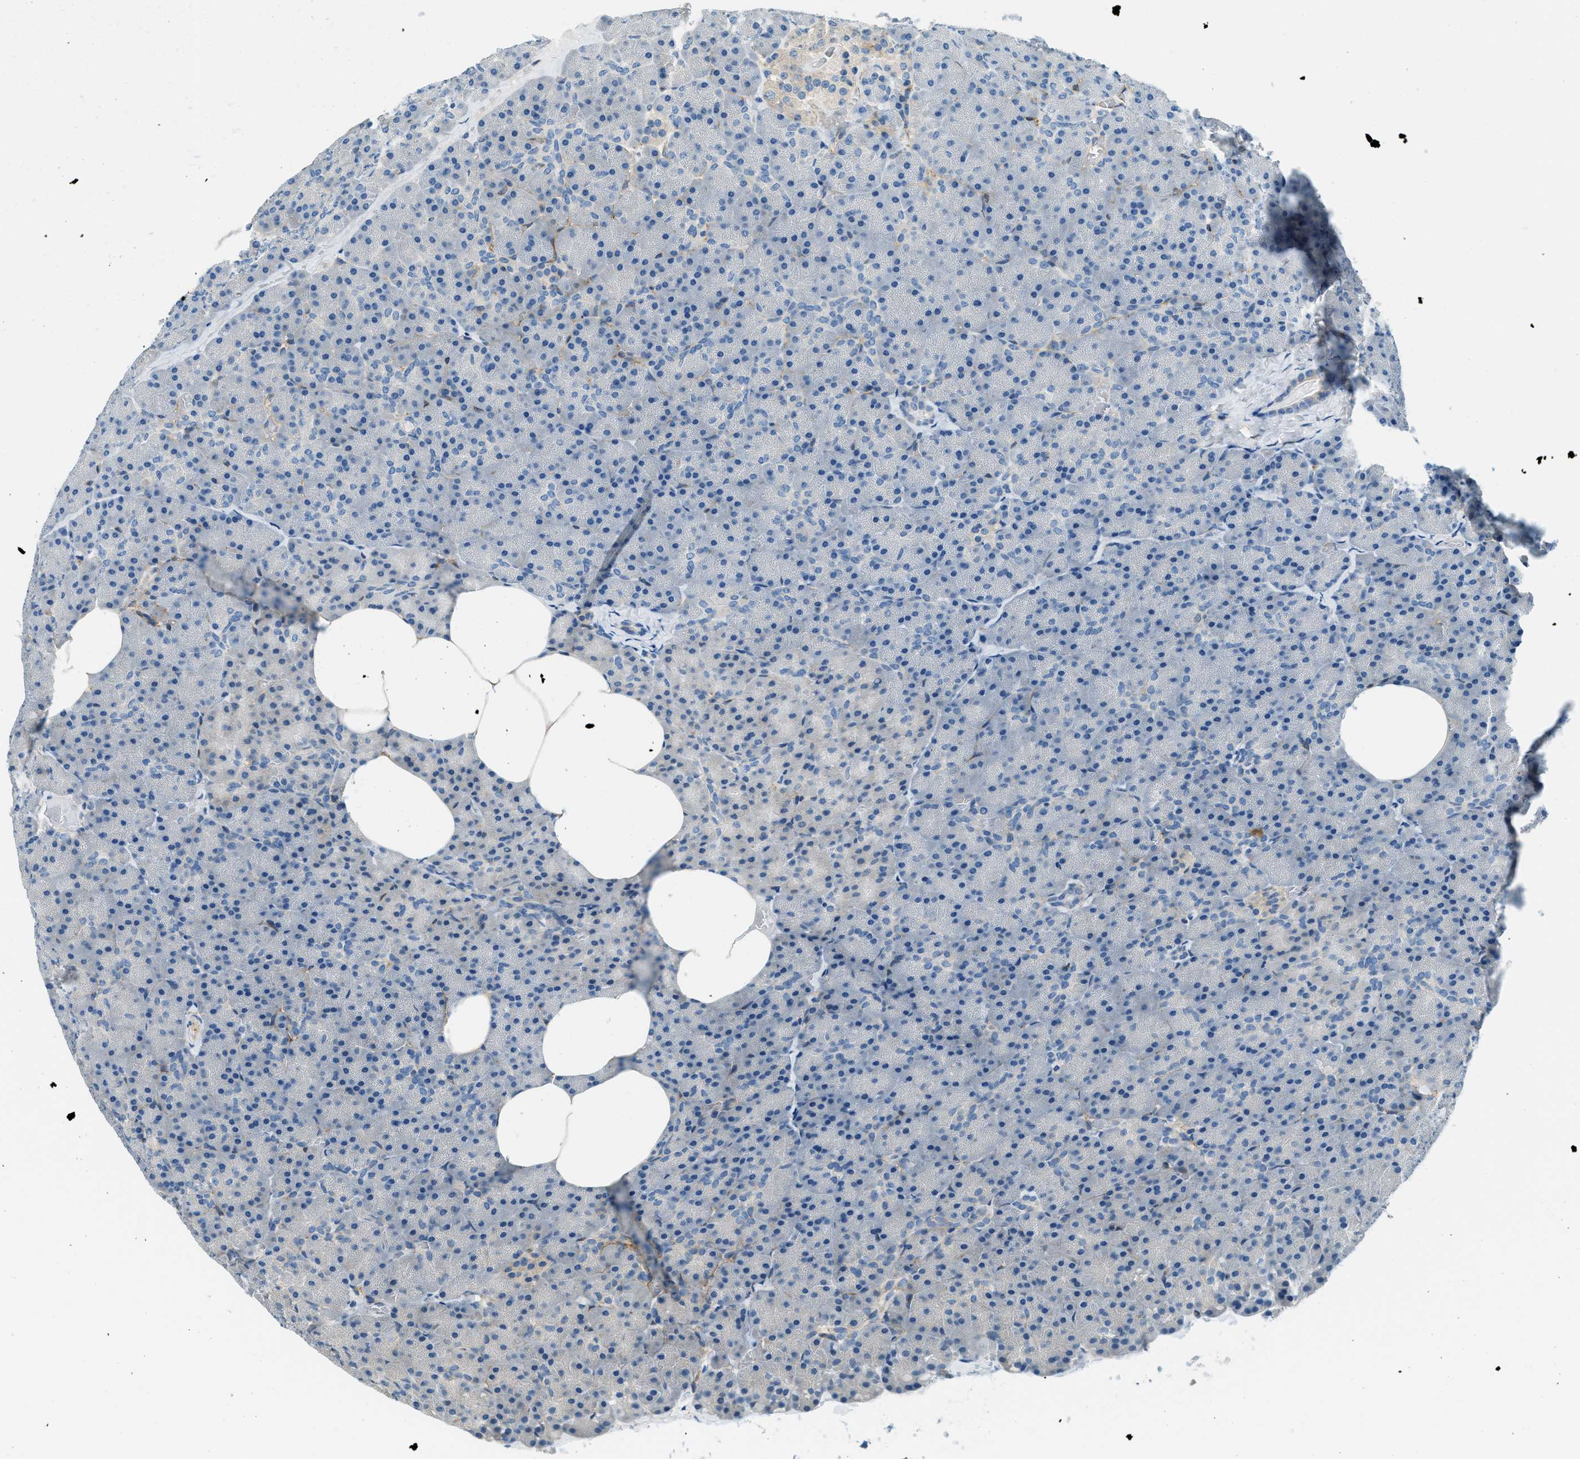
{"staining": {"intensity": "negative", "quantity": "none", "location": "none"}, "tissue": "pancreas", "cell_type": "Exocrine glandular cells", "image_type": "normal", "snomed": [{"axis": "morphology", "description": "Normal tissue, NOS"}, {"axis": "topography", "description": "Pancreas"}], "caption": "High power microscopy histopathology image of an immunohistochemistry photomicrograph of unremarkable pancreas, revealing no significant staining in exocrine glandular cells. (Stains: DAB (3,3'-diaminobenzidine) IHC with hematoxylin counter stain, Microscopy: brightfield microscopy at high magnification).", "gene": "ZNF367", "patient": {"sex": "female", "age": 35}}